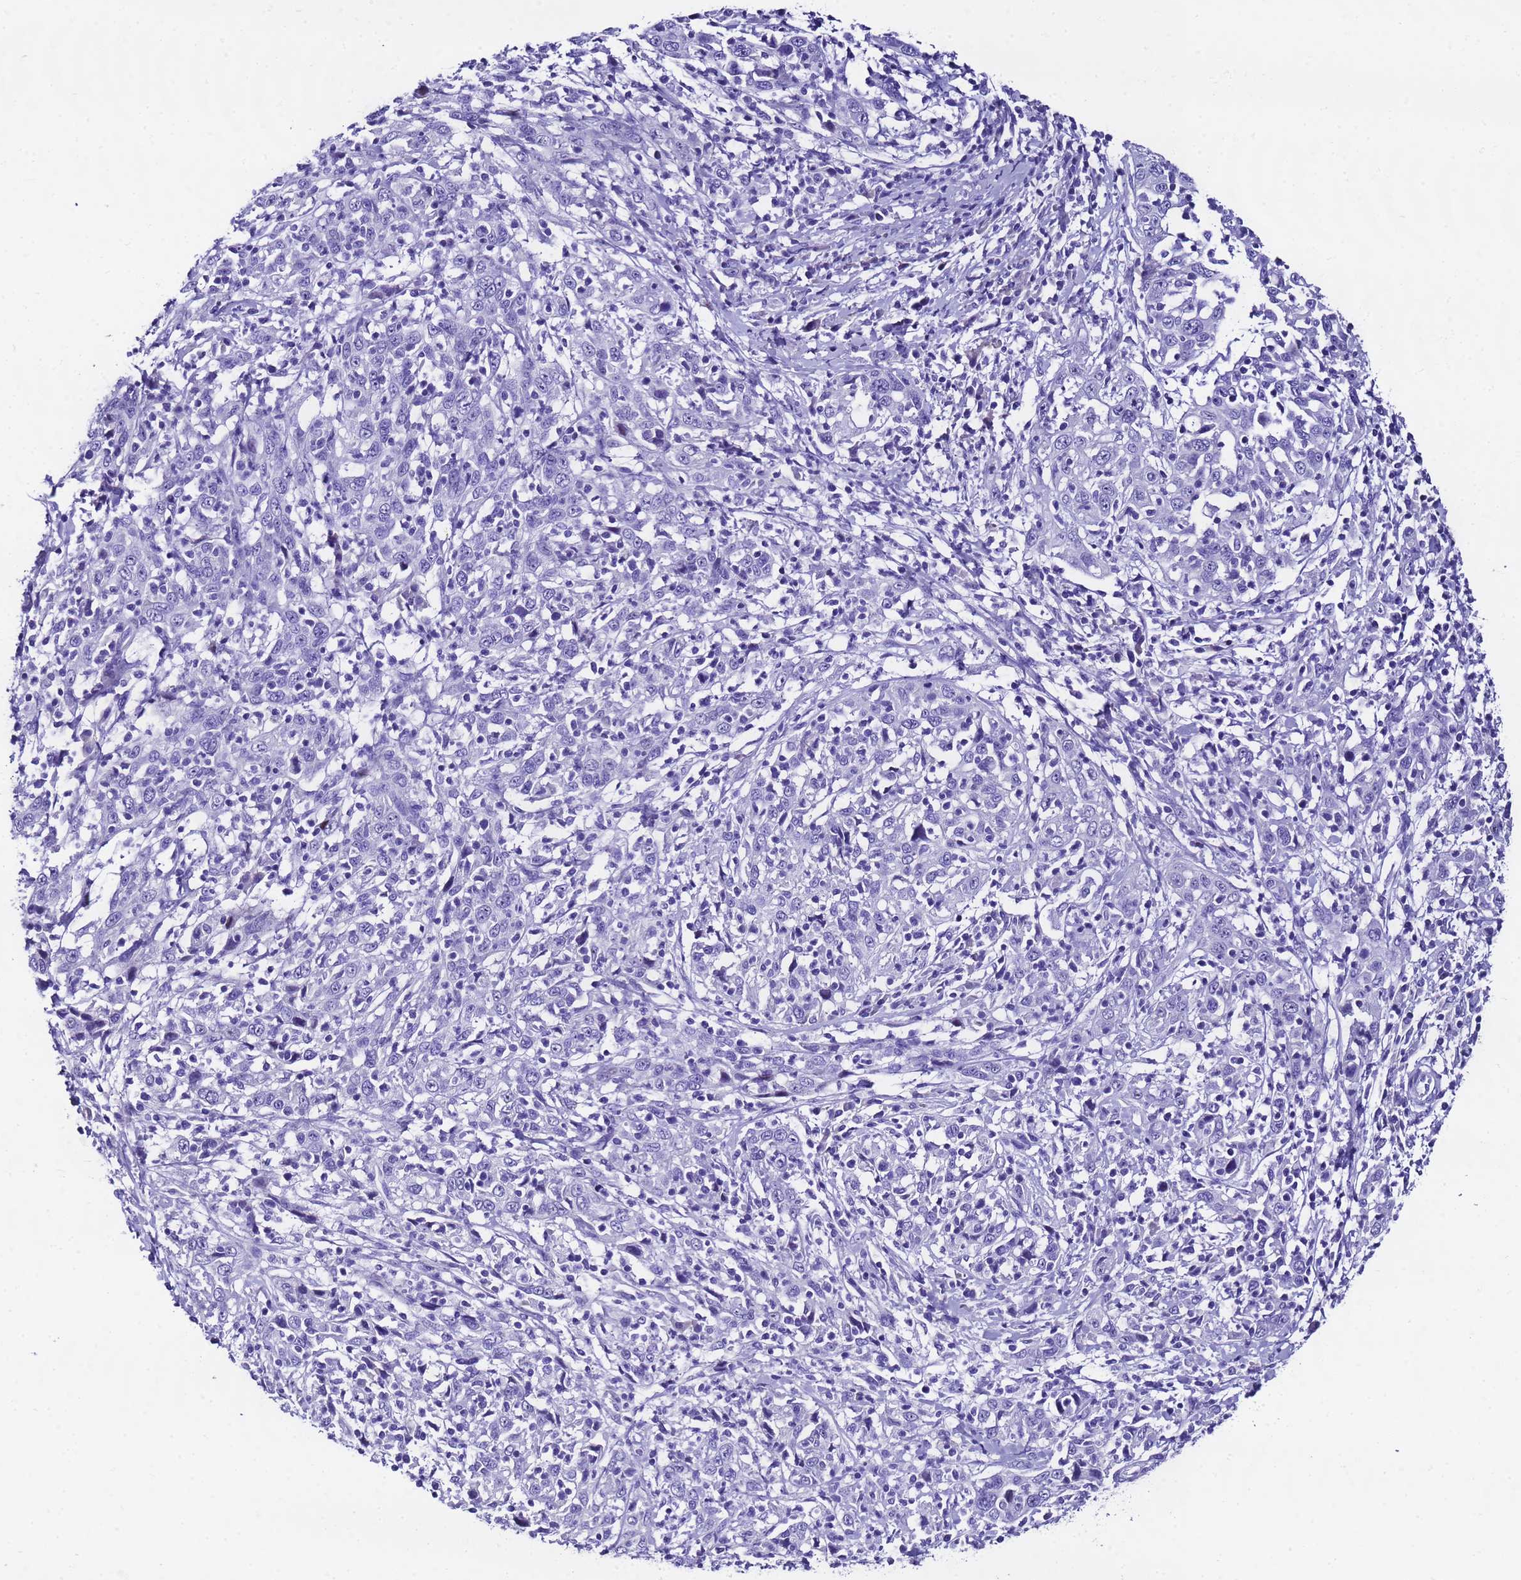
{"staining": {"intensity": "negative", "quantity": "none", "location": "none"}, "tissue": "cervical cancer", "cell_type": "Tumor cells", "image_type": "cancer", "snomed": [{"axis": "morphology", "description": "Squamous cell carcinoma, NOS"}, {"axis": "topography", "description": "Cervix"}], "caption": "IHC photomicrograph of neoplastic tissue: squamous cell carcinoma (cervical) stained with DAB shows no significant protein staining in tumor cells.", "gene": "UGT2B10", "patient": {"sex": "female", "age": 46}}